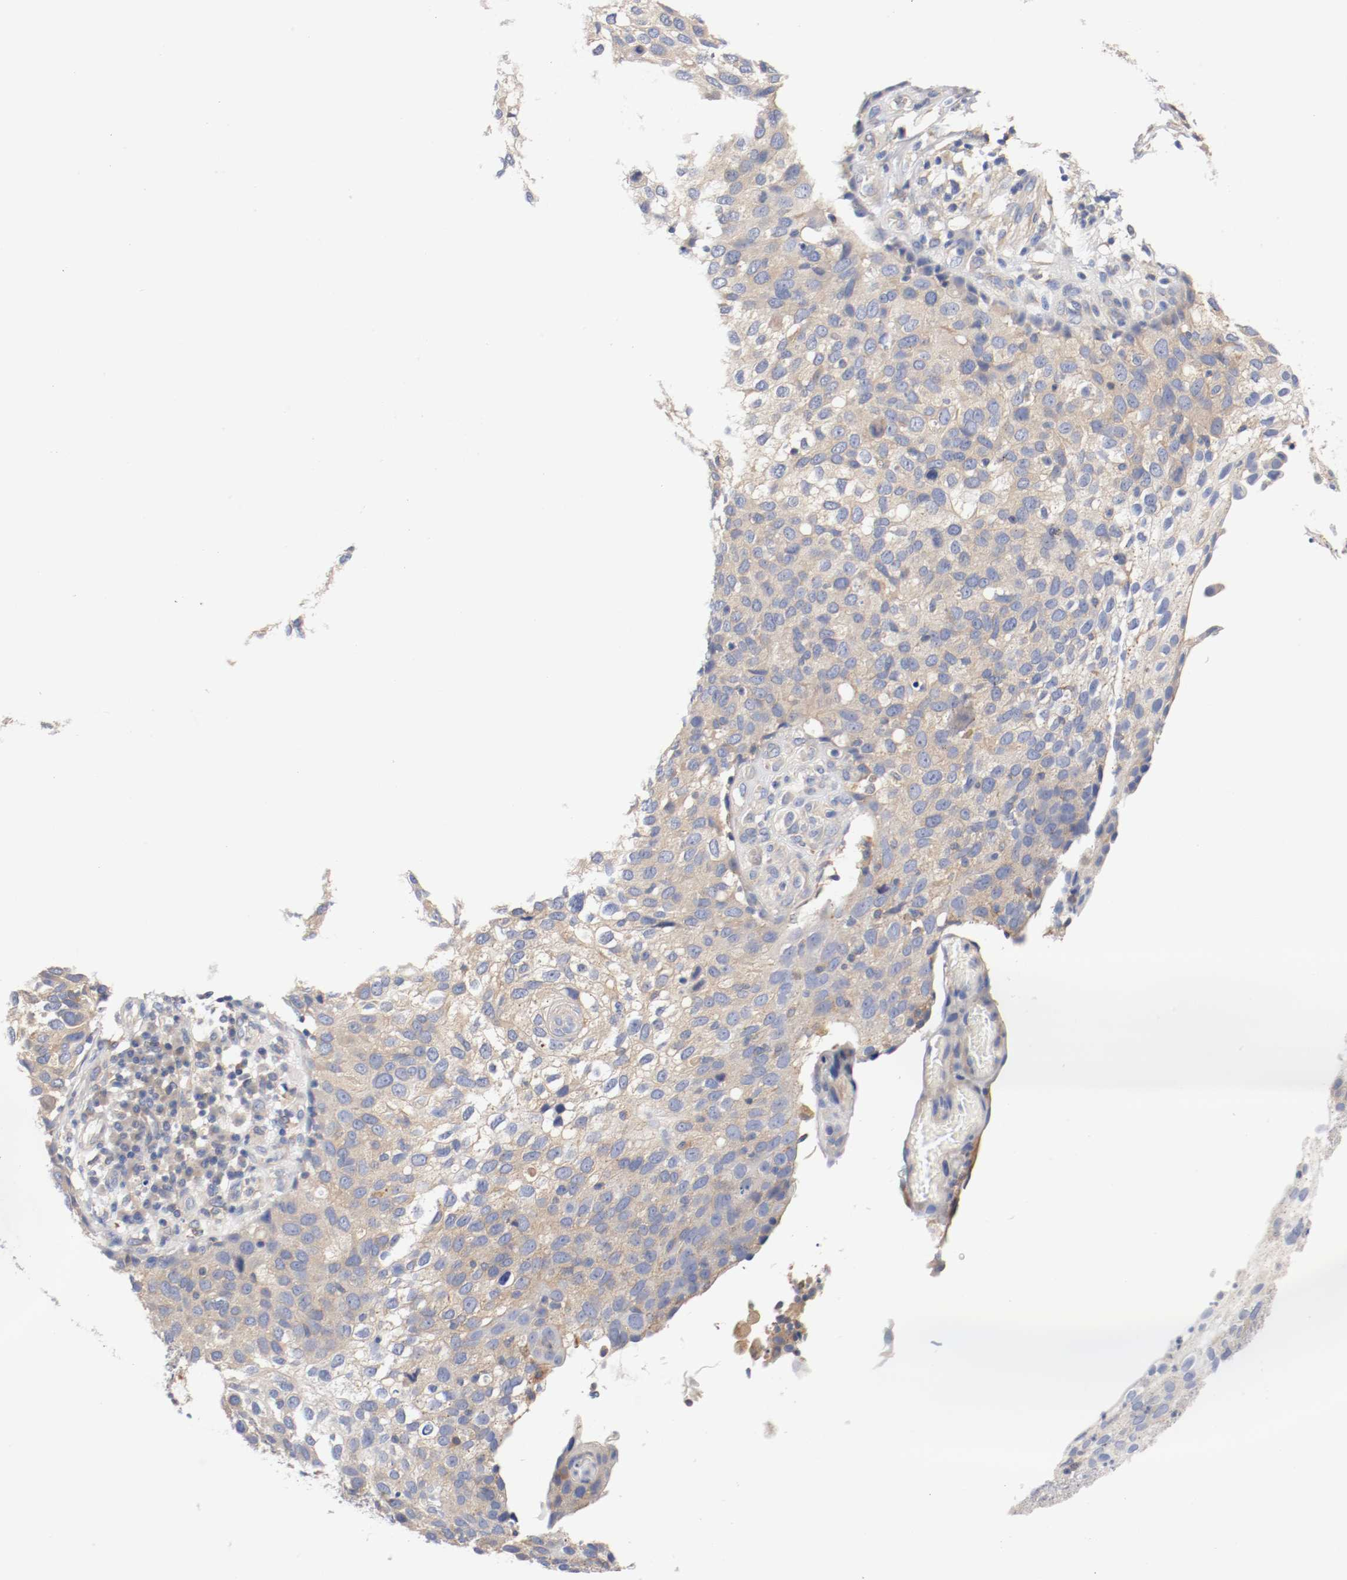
{"staining": {"intensity": "weak", "quantity": ">75%", "location": "cytoplasmic/membranous"}, "tissue": "skin cancer", "cell_type": "Tumor cells", "image_type": "cancer", "snomed": [{"axis": "morphology", "description": "Squamous cell carcinoma, NOS"}, {"axis": "topography", "description": "Skin"}], "caption": "About >75% of tumor cells in skin squamous cell carcinoma reveal weak cytoplasmic/membranous protein positivity as visualized by brown immunohistochemical staining.", "gene": "HGS", "patient": {"sex": "male", "age": 87}}